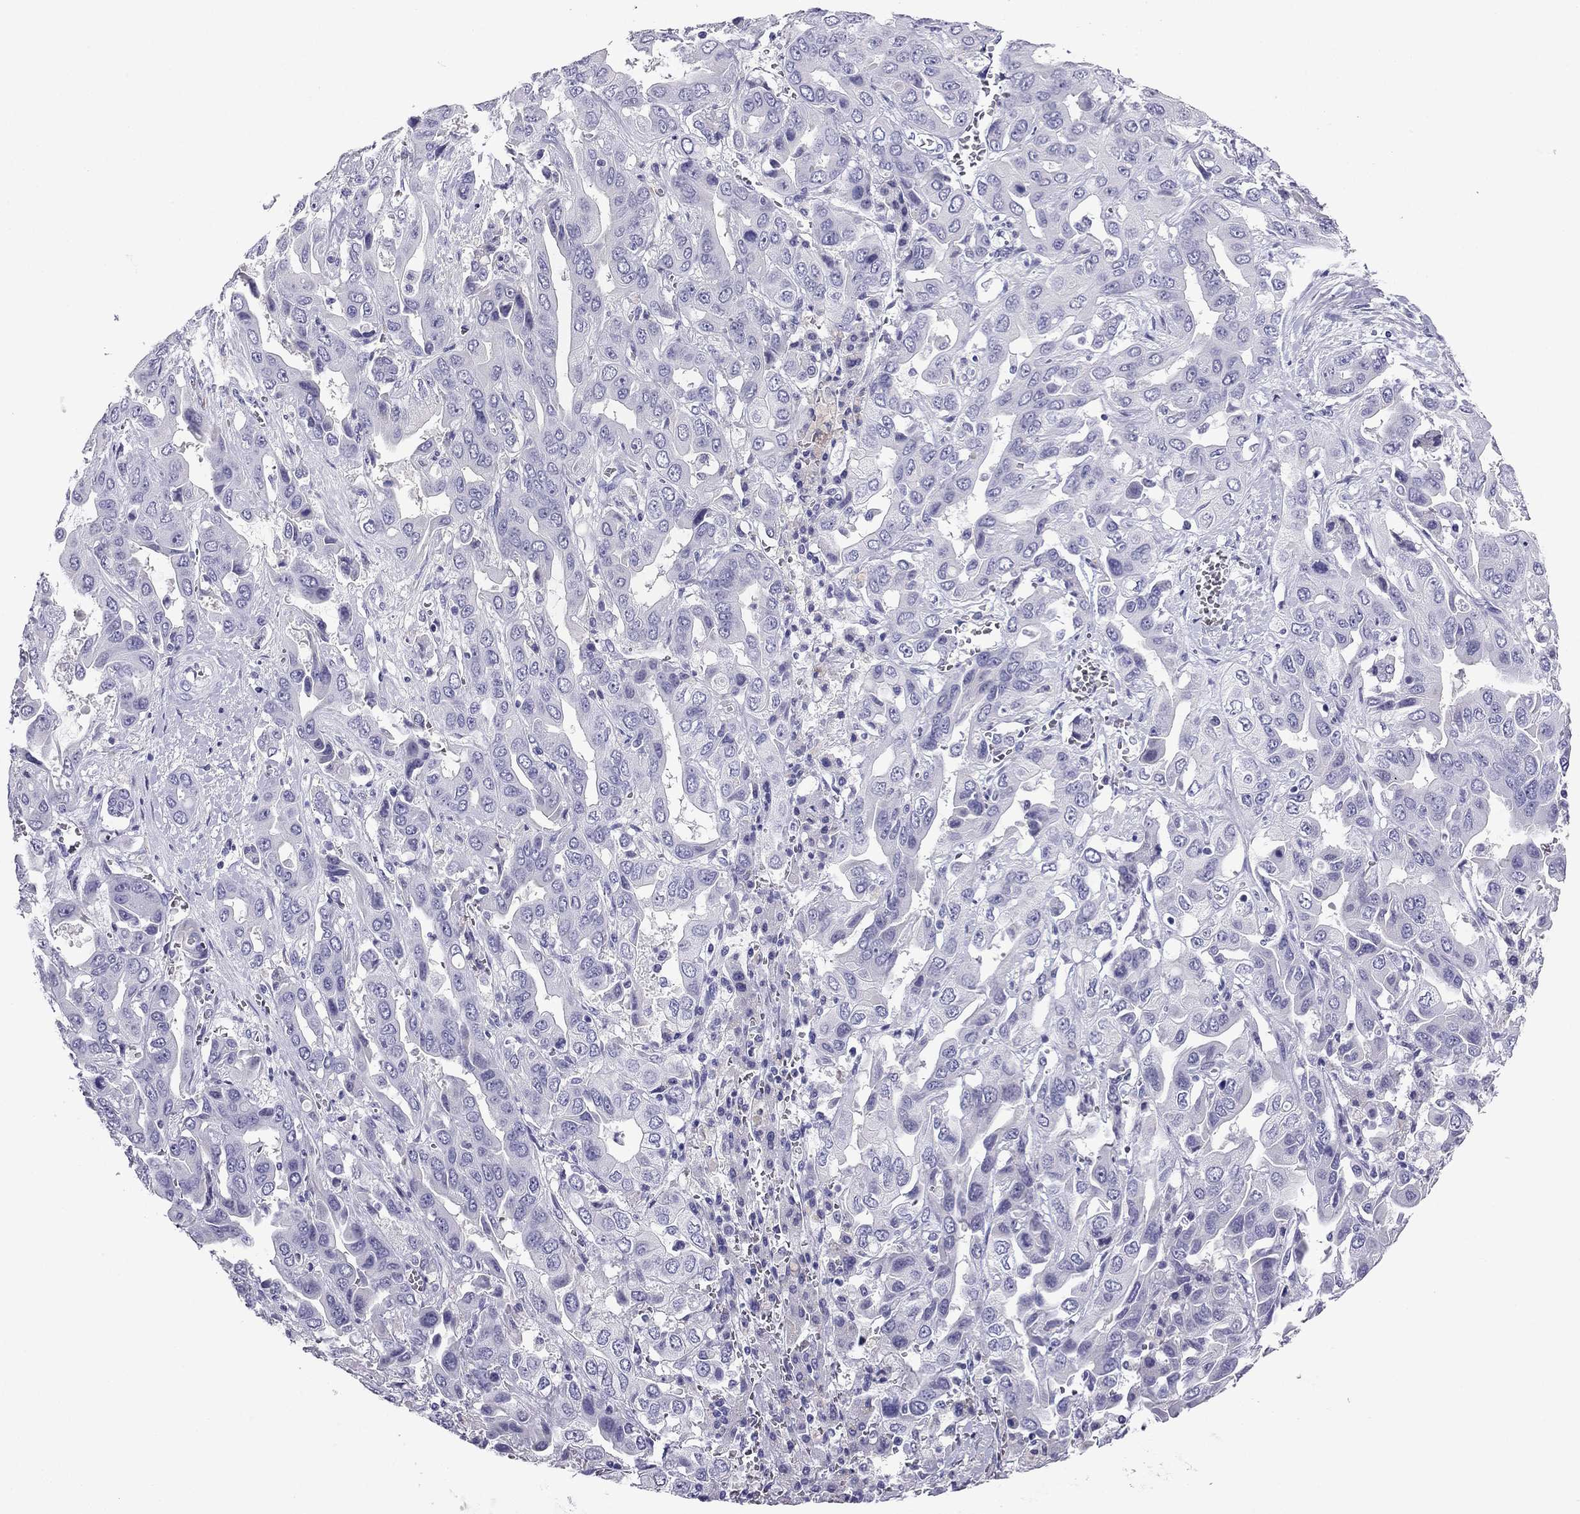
{"staining": {"intensity": "negative", "quantity": "none", "location": "none"}, "tissue": "liver cancer", "cell_type": "Tumor cells", "image_type": "cancer", "snomed": [{"axis": "morphology", "description": "Cholangiocarcinoma"}, {"axis": "topography", "description": "Liver"}], "caption": "Cholangiocarcinoma (liver) was stained to show a protein in brown. There is no significant expression in tumor cells.", "gene": "NPTX1", "patient": {"sex": "female", "age": 52}}